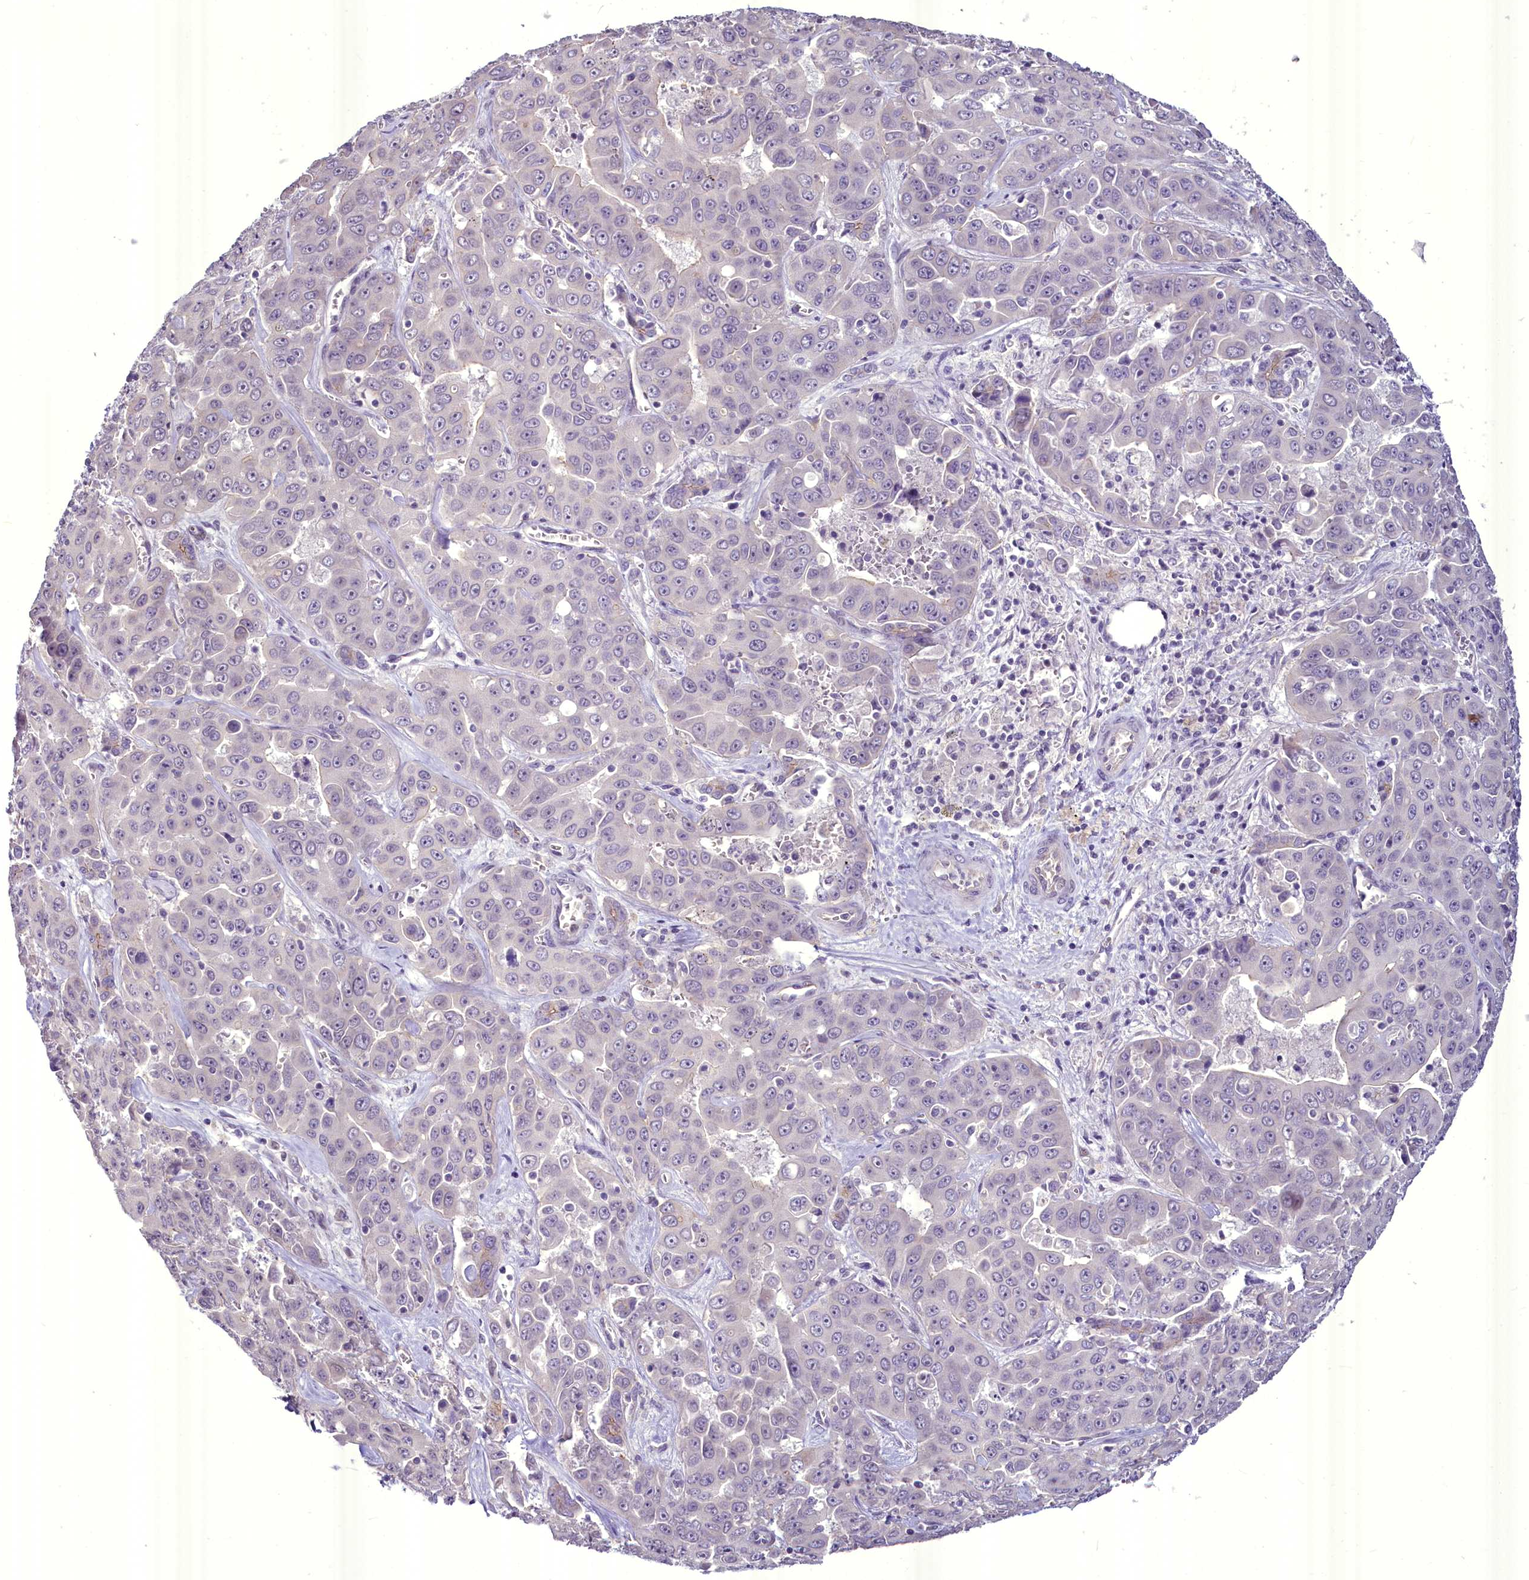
{"staining": {"intensity": "negative", "quantity": "none", "location": "none"}, "tissue": "liver cancer", "cell_type": "Tumor cells", "image_type": "cancer", "snomed": [{"axis": "morphology", "description": "Cholangiocarcinoma"}, {"axis": "topography", "description": "Liver"}], "caption": "Immunohistochemical staining of liver cancer (cholangiocarcinoma) exhibits no significant expression in tumor cells. (DAB immunohistochemistry (IHC) with hematoxylin counter stain).", "gene": "BANK1", "patient": {"sex": "female", "age": 52}}